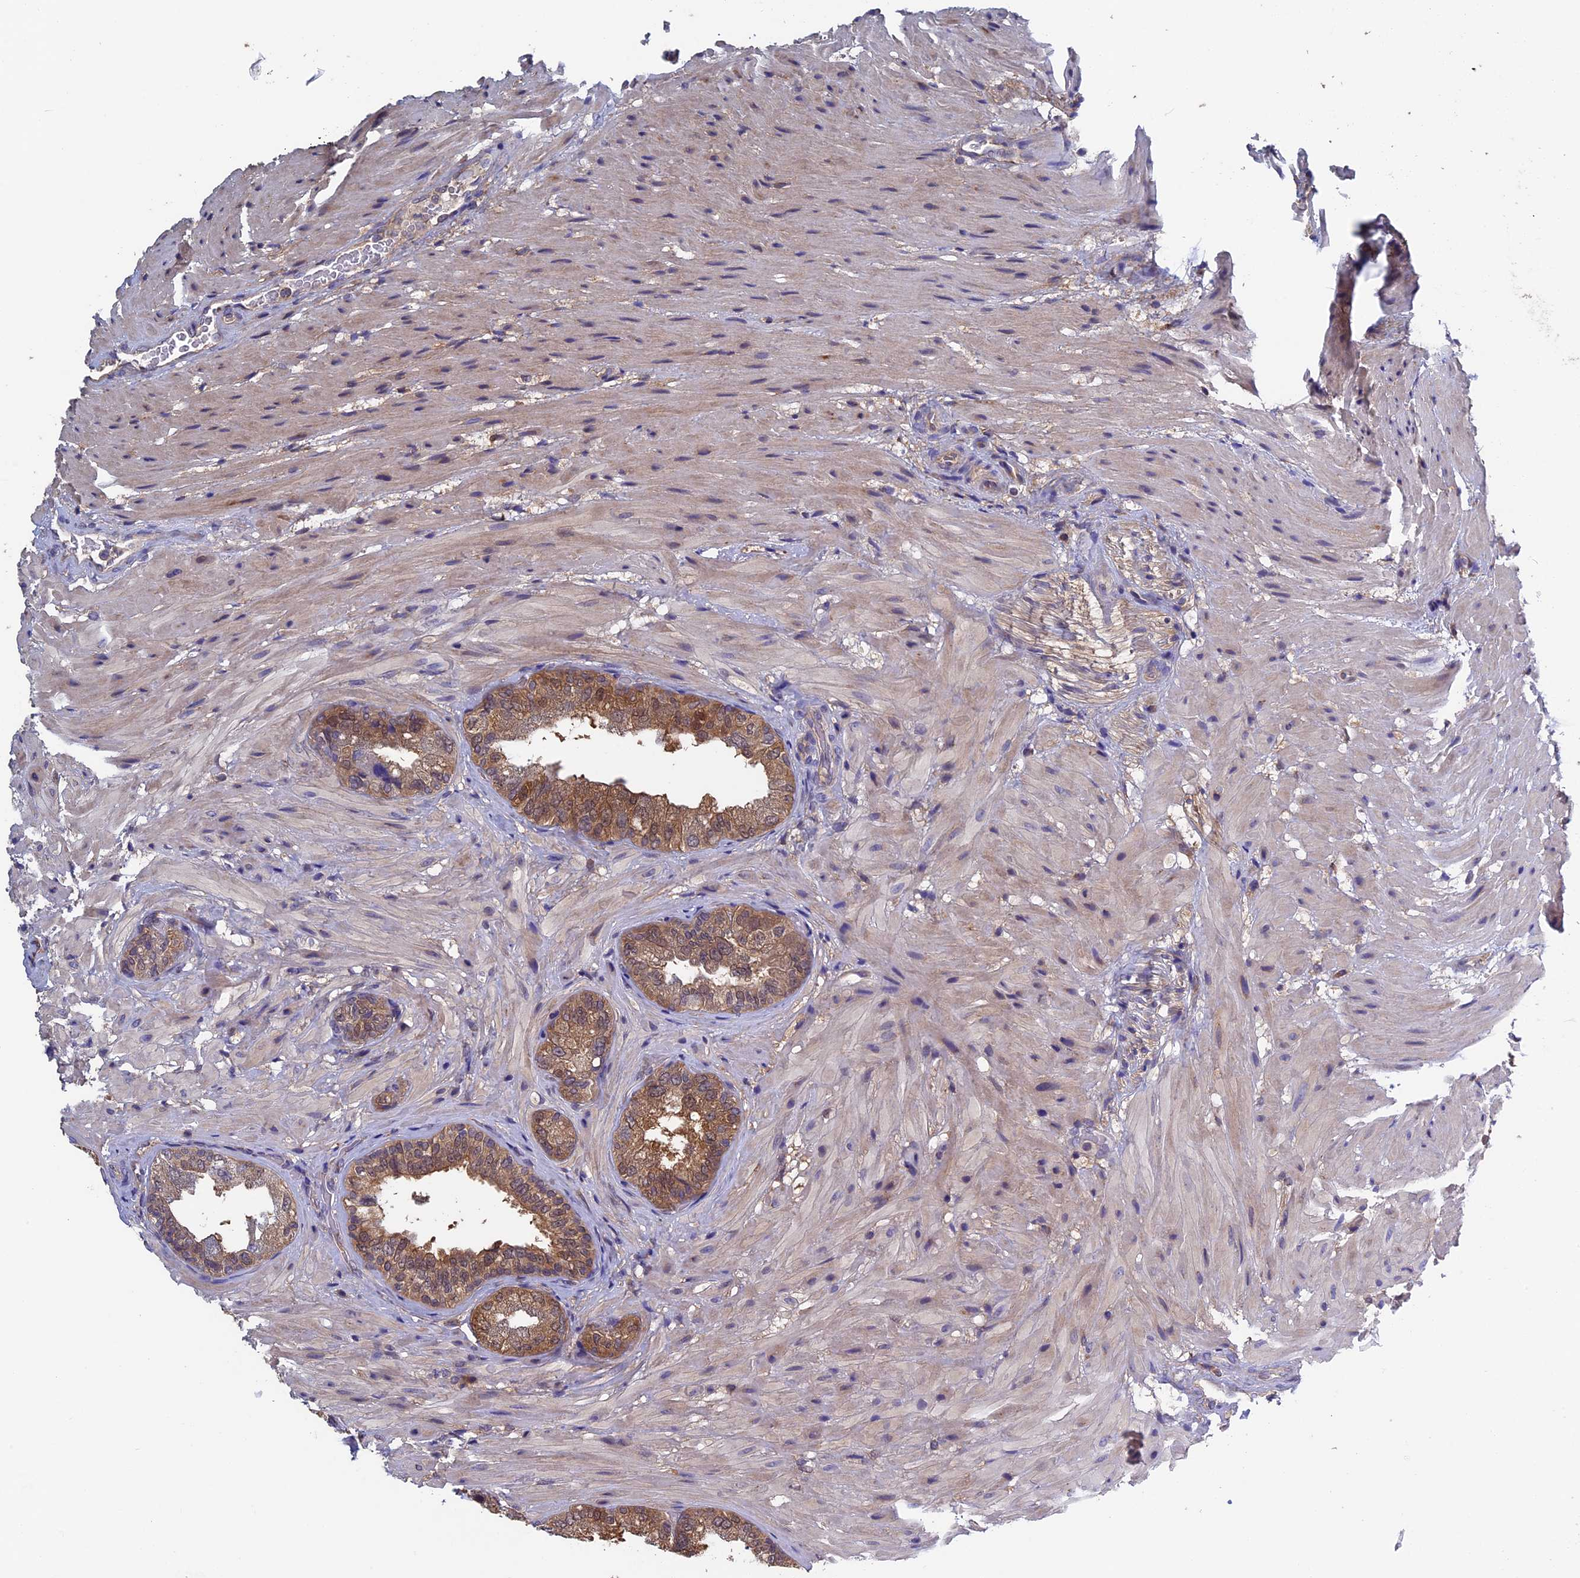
{"staining": {"intensity": "moderate", "quantity": ">75%", "location": "cytoplasmic/membranous"}, "tissue": "seminal vesicle", "cell_type": "Glandular cells", "image_type": "normal", "snomed": [{"axis": "morphology", "description": "Normal tissue, NOS"}, {"axis": "topography", "description": "Seminal veicle"}, {"axis": "topography", "description": "Peripheral nerve tissue"}], "caption": "Seminal vesicle stained with a brown dye displays moderate cytoplasmic/membranous positive expression in about >75% of glandular cells.", "gene": "LCMT1", "patient": {"sex": "male", "age": 63}}